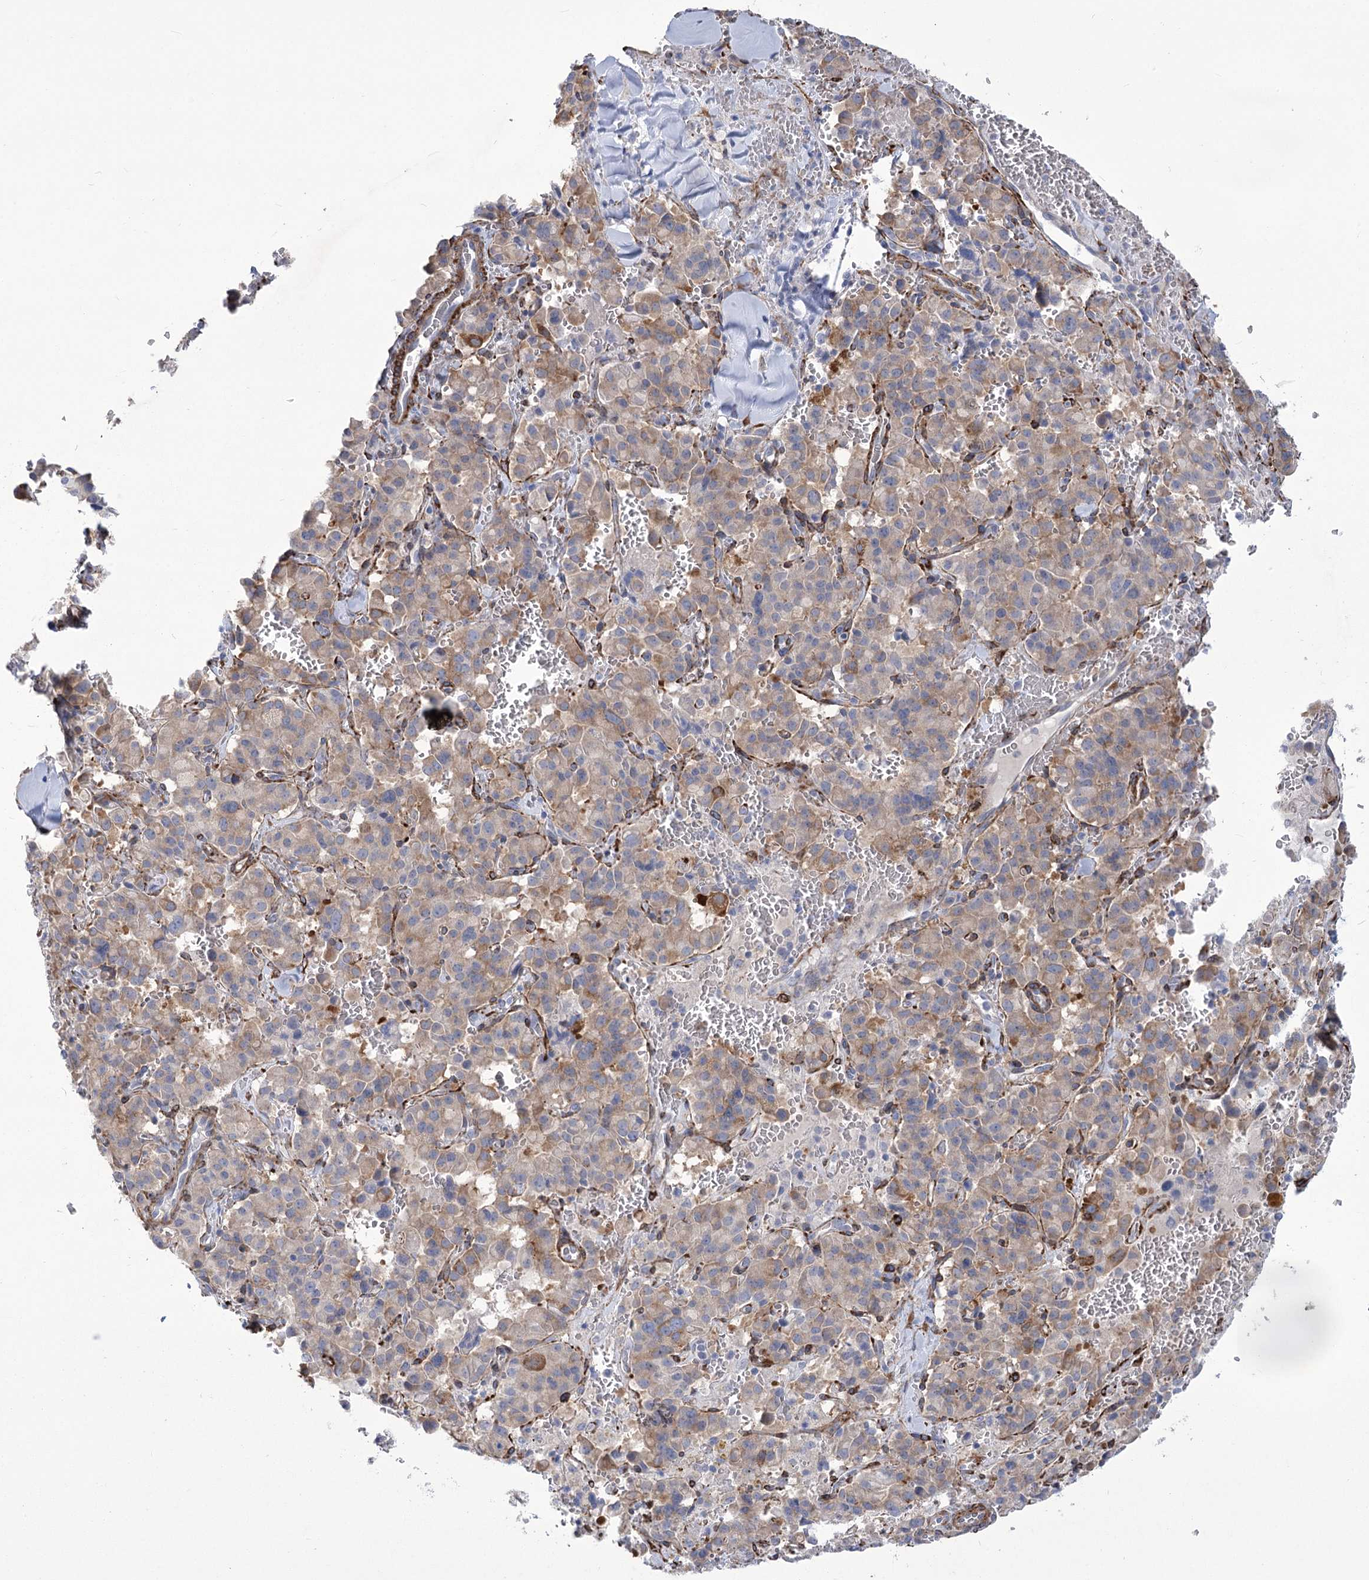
{"staining": {"intensity": "weak", "quantity": "25%-75%", "location": "cytoplasmic/membranous"}, "tissue": "pancreatic cancer", "cell_type": "Tumor cells", "image_type": "cancer", "snomed": [{"axis": "morphology", "description": "Adenocarcinoma, NOS"}, {"axis": "topography", "description": "Pancreas"}], "caption": "A brown stain shows weak cytoplasmic/membranous positivity of a protein in adenocarcinoma (pancreatic) tumor cells.", "gene": "ANGPTL3", "patient": {"sex": "male", "age": 65}}